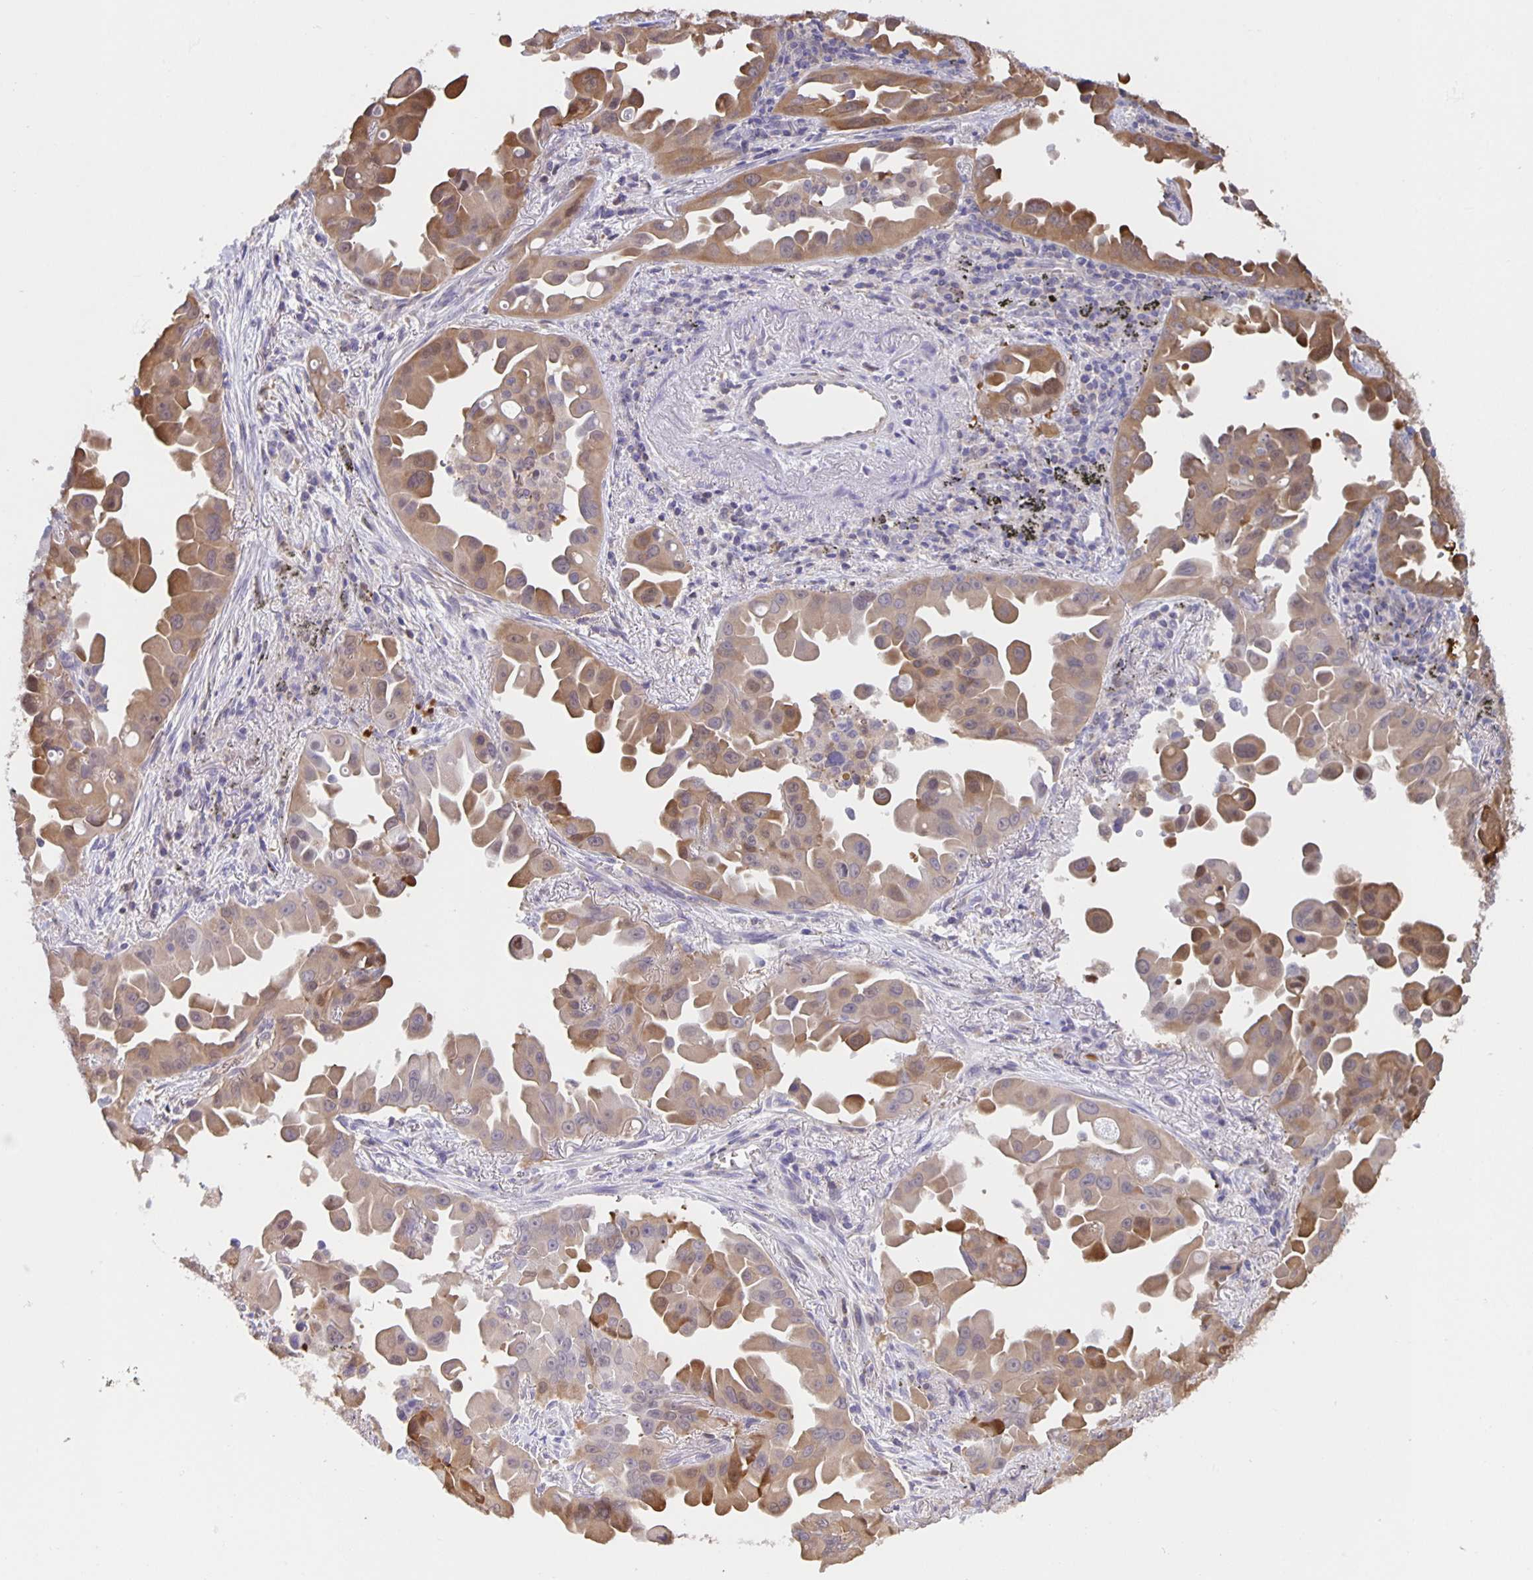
{"staining": {"intensity": "moderate", "quantity": ">75%", "location": "cytoplasmic/membranous"}, "tissue": "lung cancer", "cell_type": "Tumor cells", "image_type": "cancer", "snomed": [{"axis": "morphology", "description": "Adenocarcinoma, NOS"}, {"axis": "topography", "description": "Lung"}], "caption": "Moderate cytoplasmic/membranous expression is present in about >75% of tumor cells in lung cancer (adenocarcinoma).", "gene": "MARCHF6", "patient": {"sex": "male", "age": 68}}